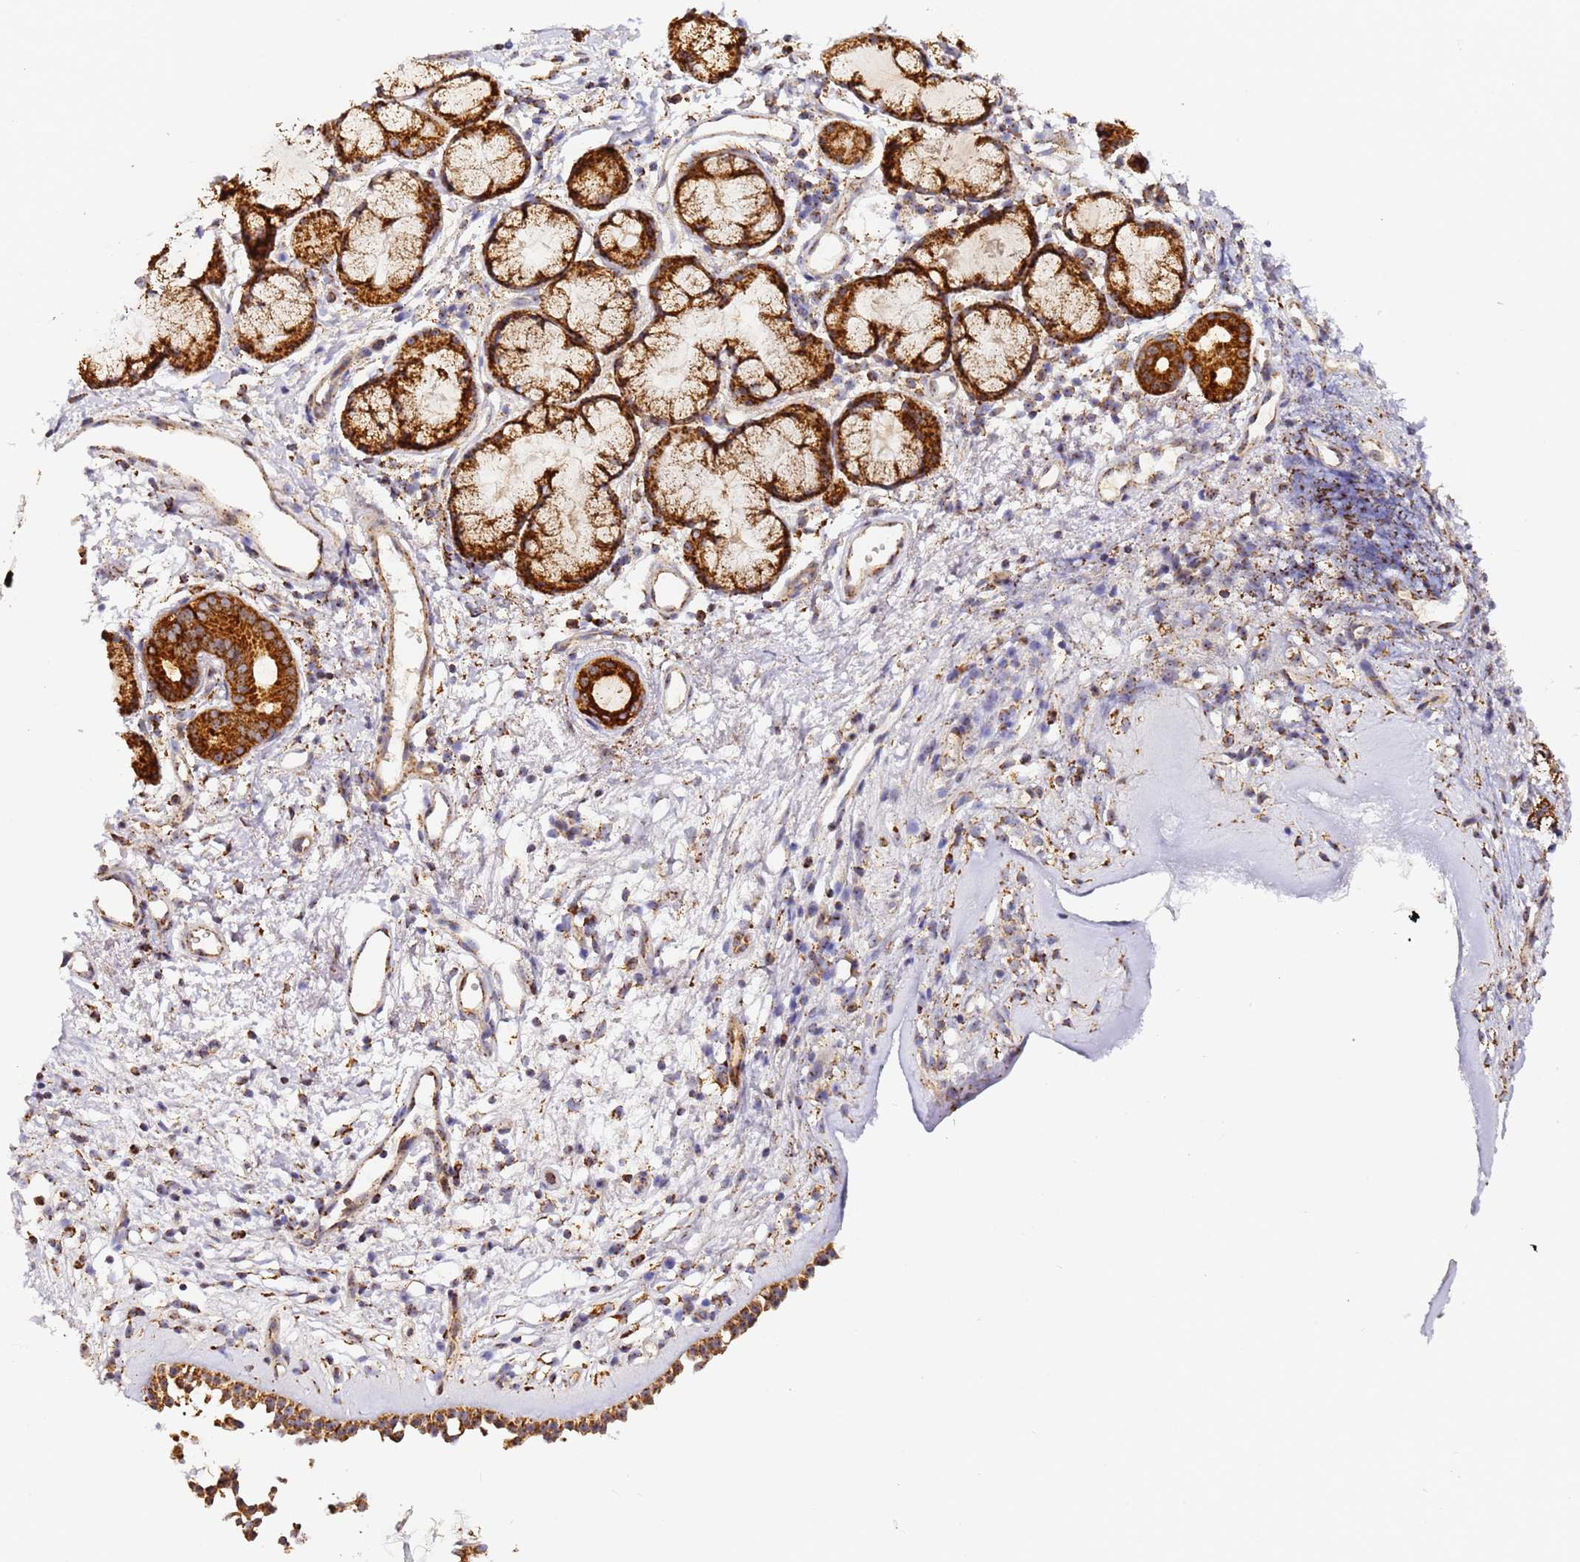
{"staining": {"intensity": "strong", "quantity": ">75%", "location": "cytoplasmic/membranous"}, "tissue": "nasopharynx", "cell_type": "Respiratory epithelial cells", "image_type": "normal", "snomed": [{"axis": "morphology", "description": "Normal tissue, NOS"}, {"axis": "morphology", "description": "Inflammation, NOS"}, {"axis": "topography", "description": "Nasopharynx"}], "caption": "Brown immunohistochemical staining in normal nasopharynx exhibits strong cytoplasmic/membranous expression in approximately >75% of respiratory epithelial cells.", "gene": "FRG2B", "patient": {"sex": "male", "age": 70}}